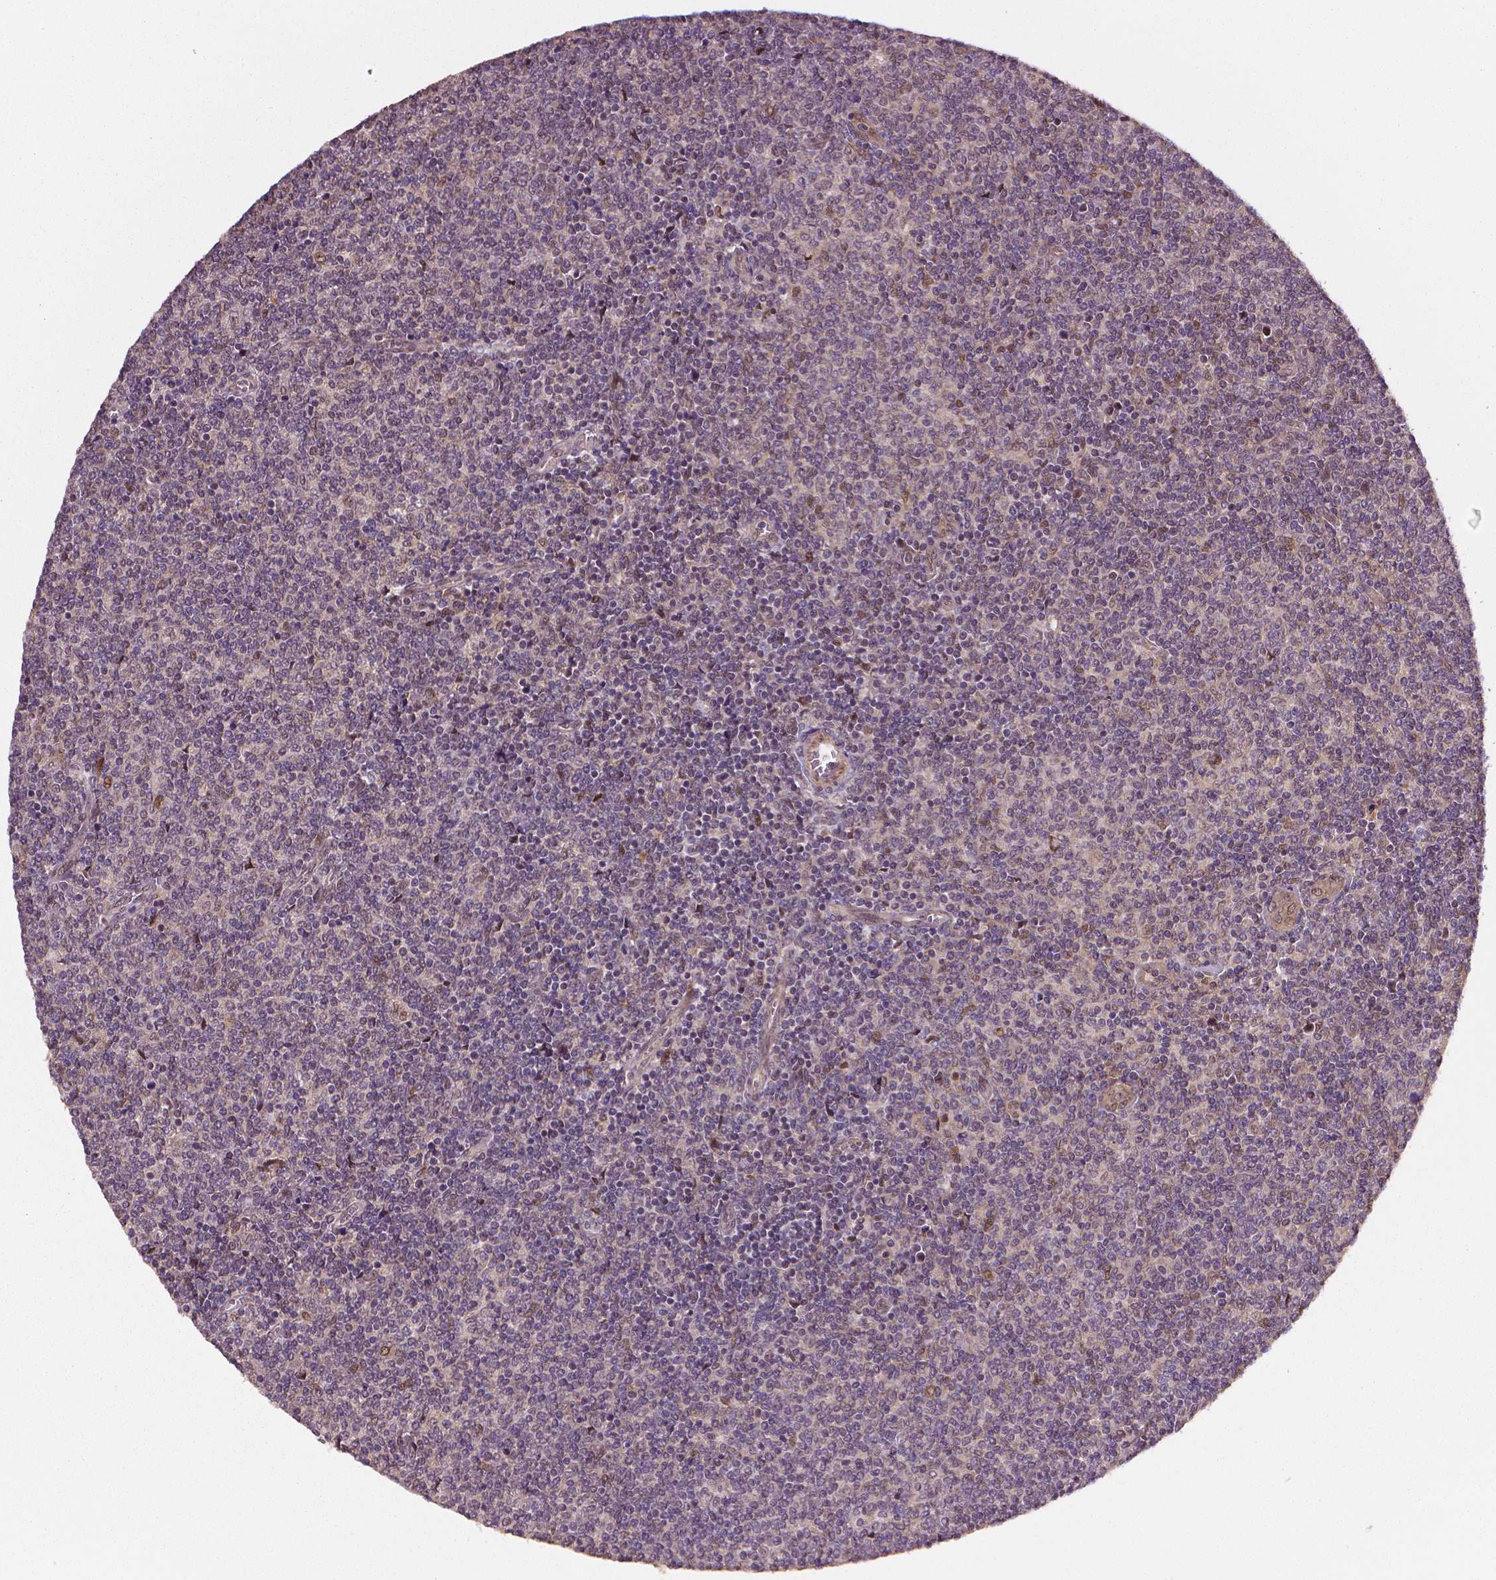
{"staining": {"intensity": "negative", "quantity": "none", "location": "none"}, "tissue": "lymphoma", "cell_type": "Tumor cells", "image_type": "cancer", "snomed": [{"axis": "morphology", "description": "Malignant lymphoma, non-Hodgkin's type, Low grade"}, {"axis": "topography", "description": "Lymph node"}], "caption": "A micrograph of malignant lymphoma, non-Hodgkin's type (low-grade) stained for a protein exhibits no brown staining in tumor cells. (Brightfield microscopy of DAB IHC at high magnification).", "gene": "STAT3", "patient": {"sex": "male", "age": 52}}